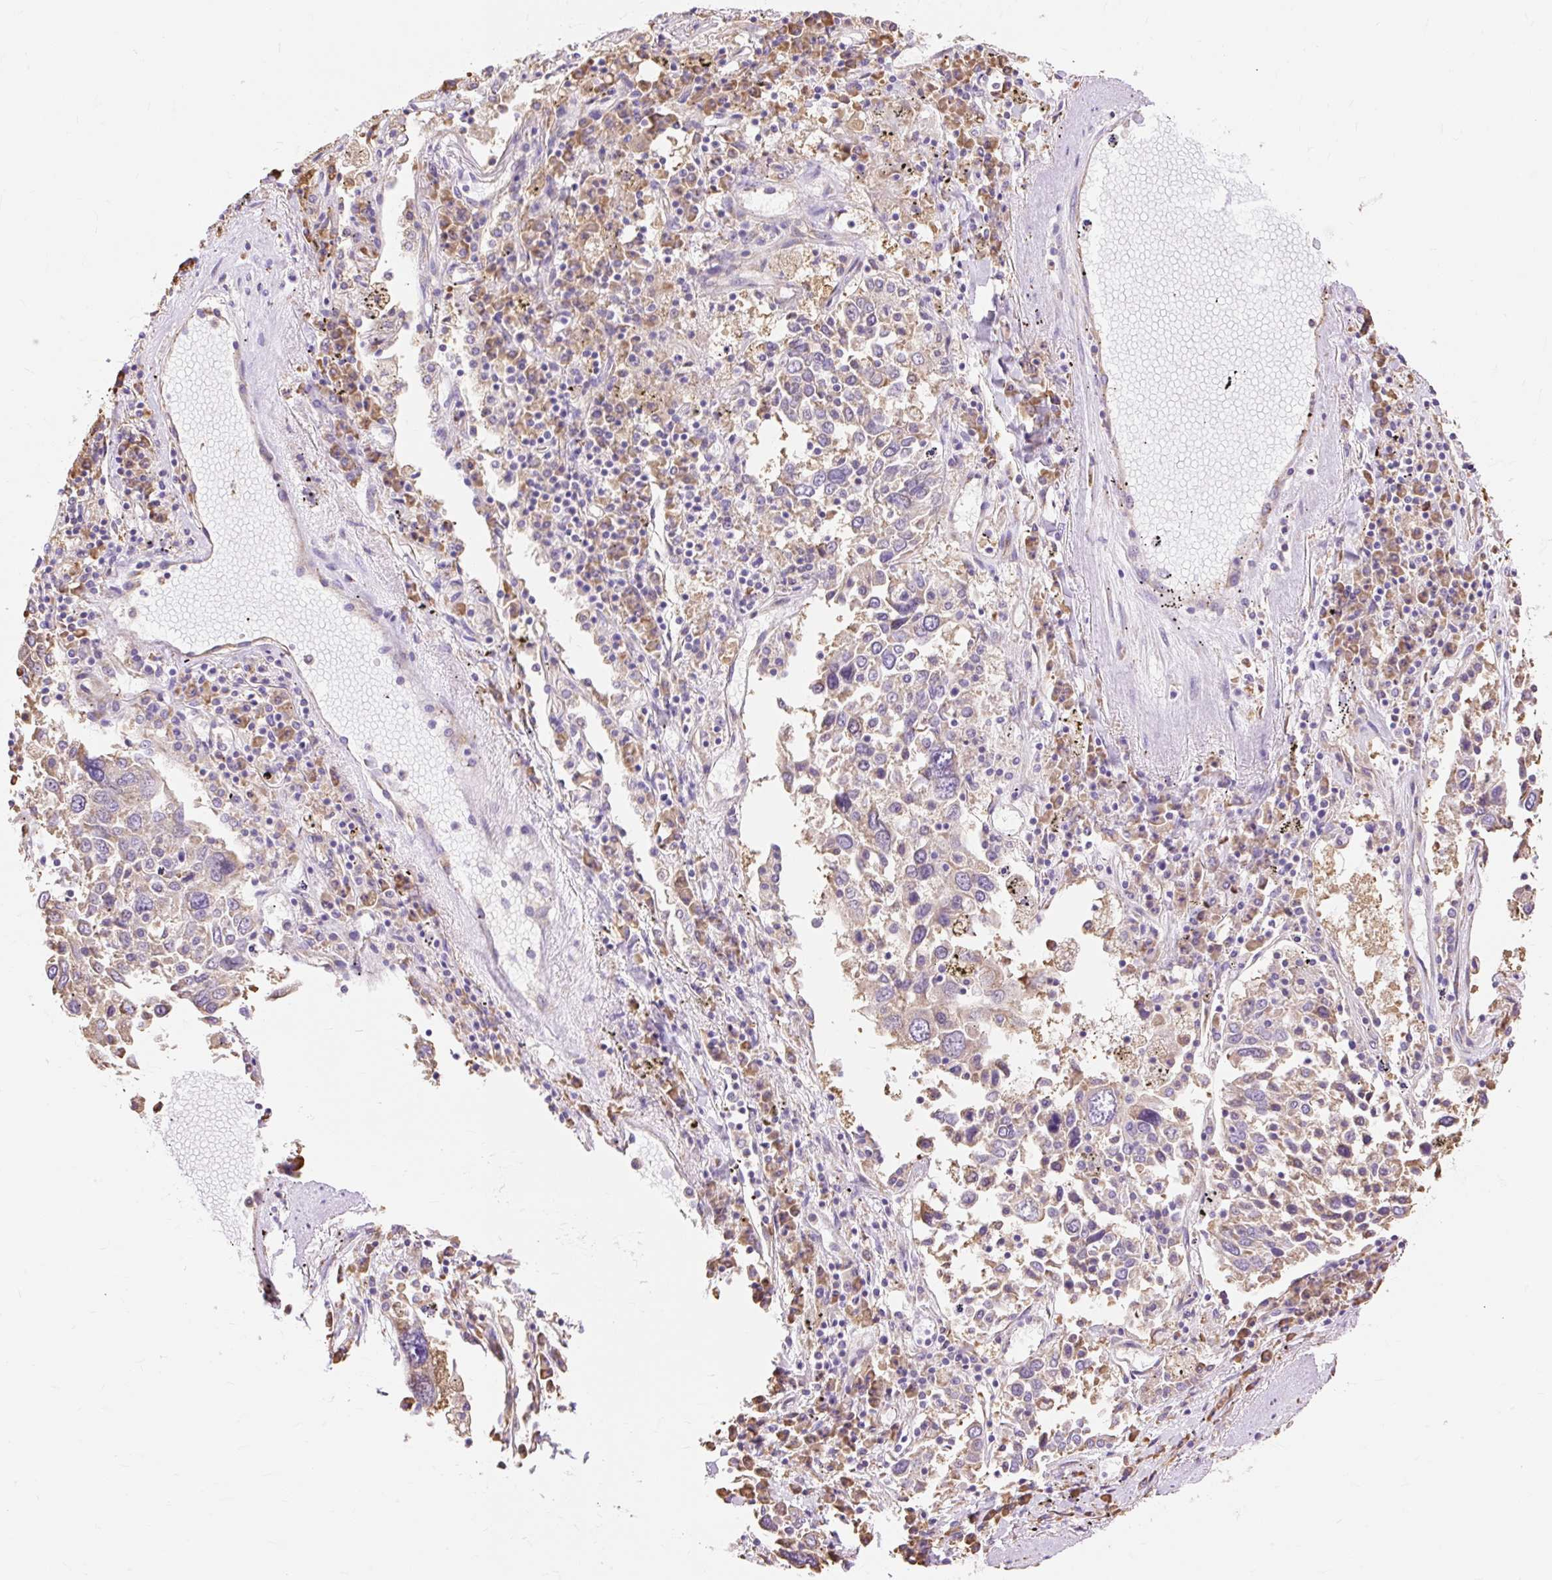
{"staining": {"intensity": "weak", "quantity": ">75%", "location": "cytoplasmic/membranous"}, "tissue": "lung cancer", "cell_type": "Tumor cells", "image_type": "cancer", "snomed": [{"axis": "morphology", "description": "Squamous cell carcinoma, NOS"}, {"axis": "topography", "description": "Lung"}], "caption": "High-magnification brightfield microscopy of squamous cell carcinoma (lung) stained with DAB (brown) and counterstained with hematoxylin (blue). tumor cells exhibit weak cytoplasmic/membranous positivity is appreciated in about>75% of cells.", "gene": "RPS17", "patient": {"sex": "male", "age": 65}}